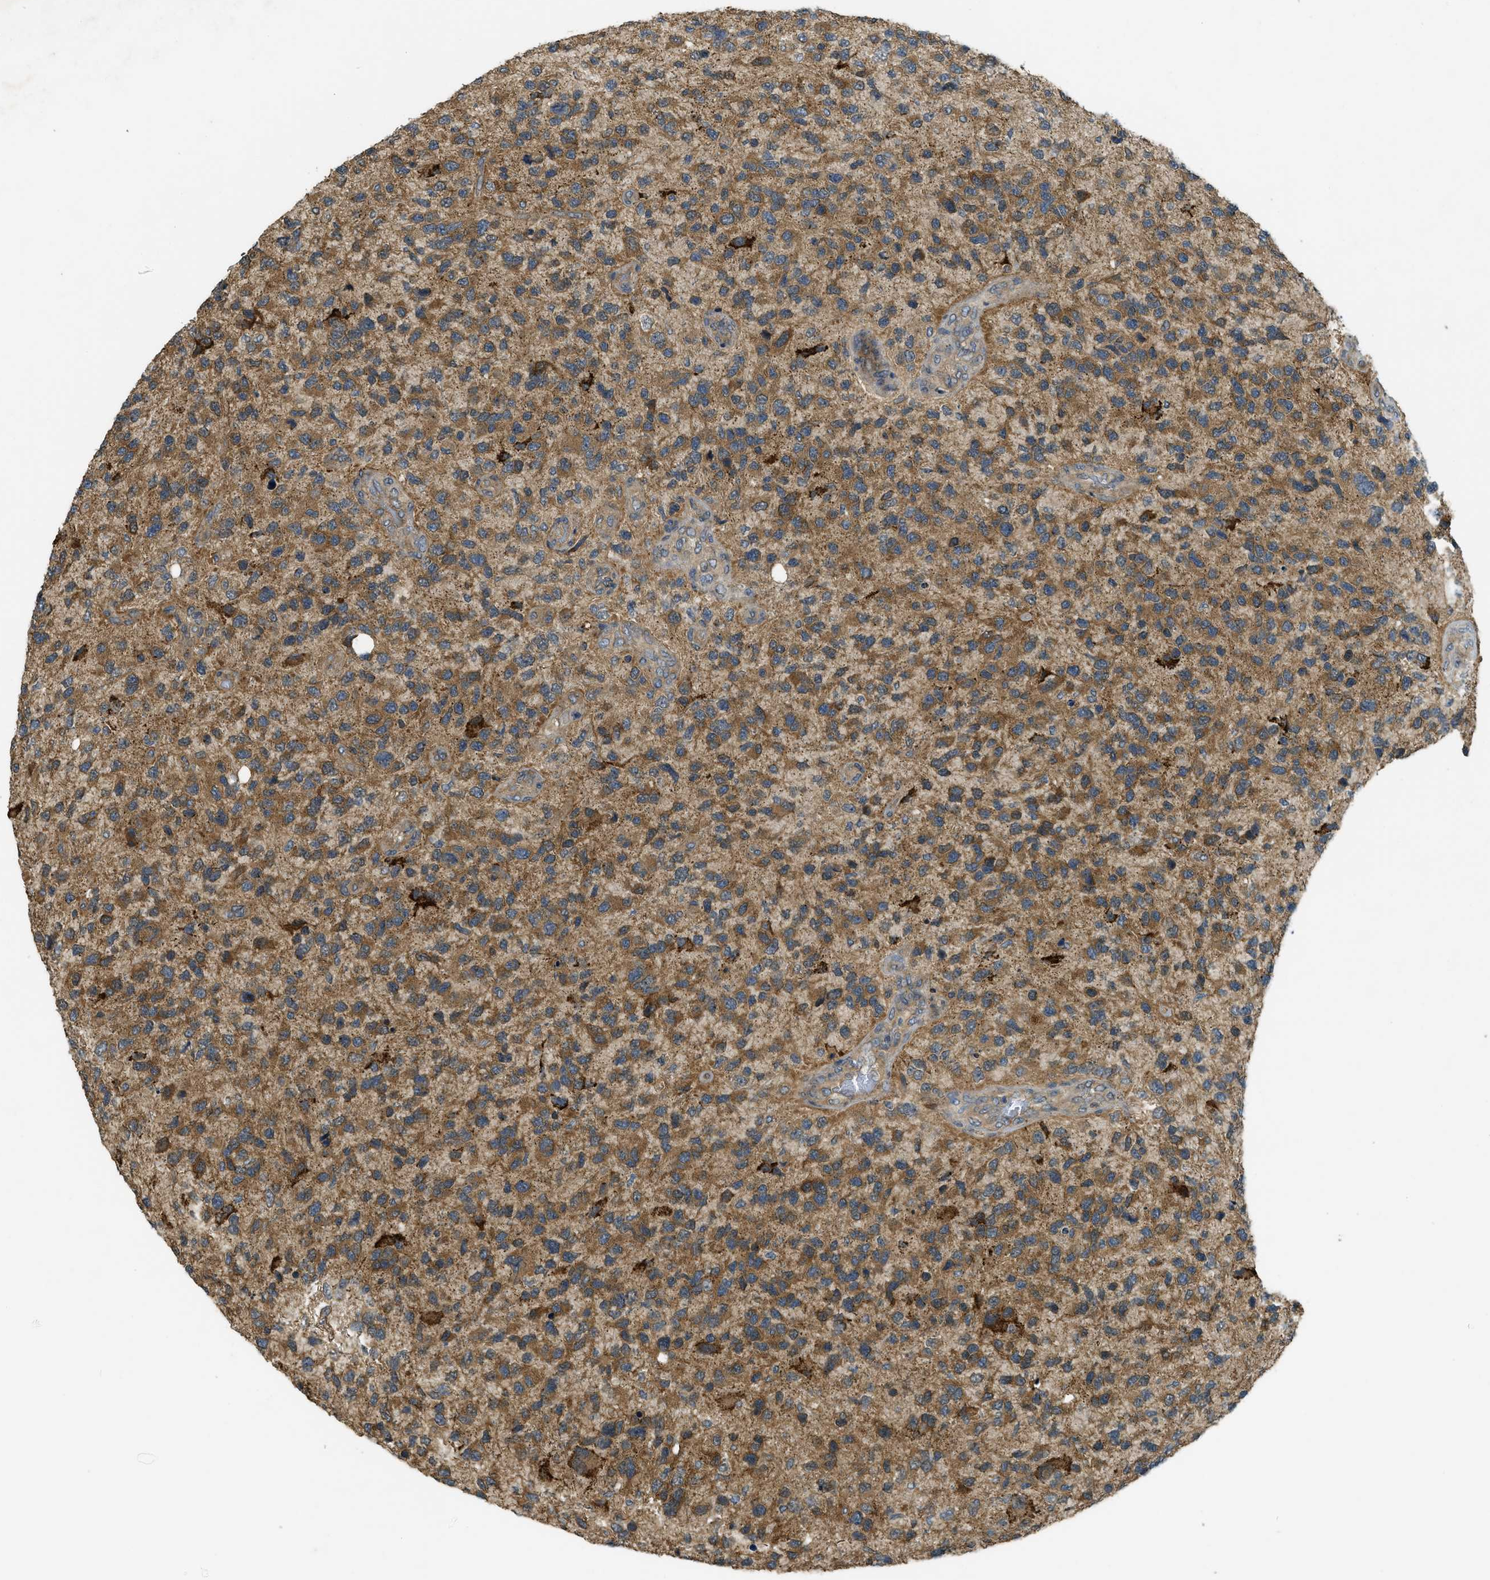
{"staining": {"intensity": "strong", "quantity": ">75%", "location": "cytoplasmic/membranous"}, "tissue": "glioma", "cell_type": "Tumor cells", "image_type": "cancer", "snomed": [{"axis": "morphology", "description": "Glioma, malignant, High grade"}, {"axis": "topography", "description": "Brain"}], "caption": "This image displays IHC staining of glioma, with high strong cytoplasmic/membranous expression in approximately >75% of tumor cells.", "gene": "CDKN2C", "patient": {"sex": "female", "age": 58}}